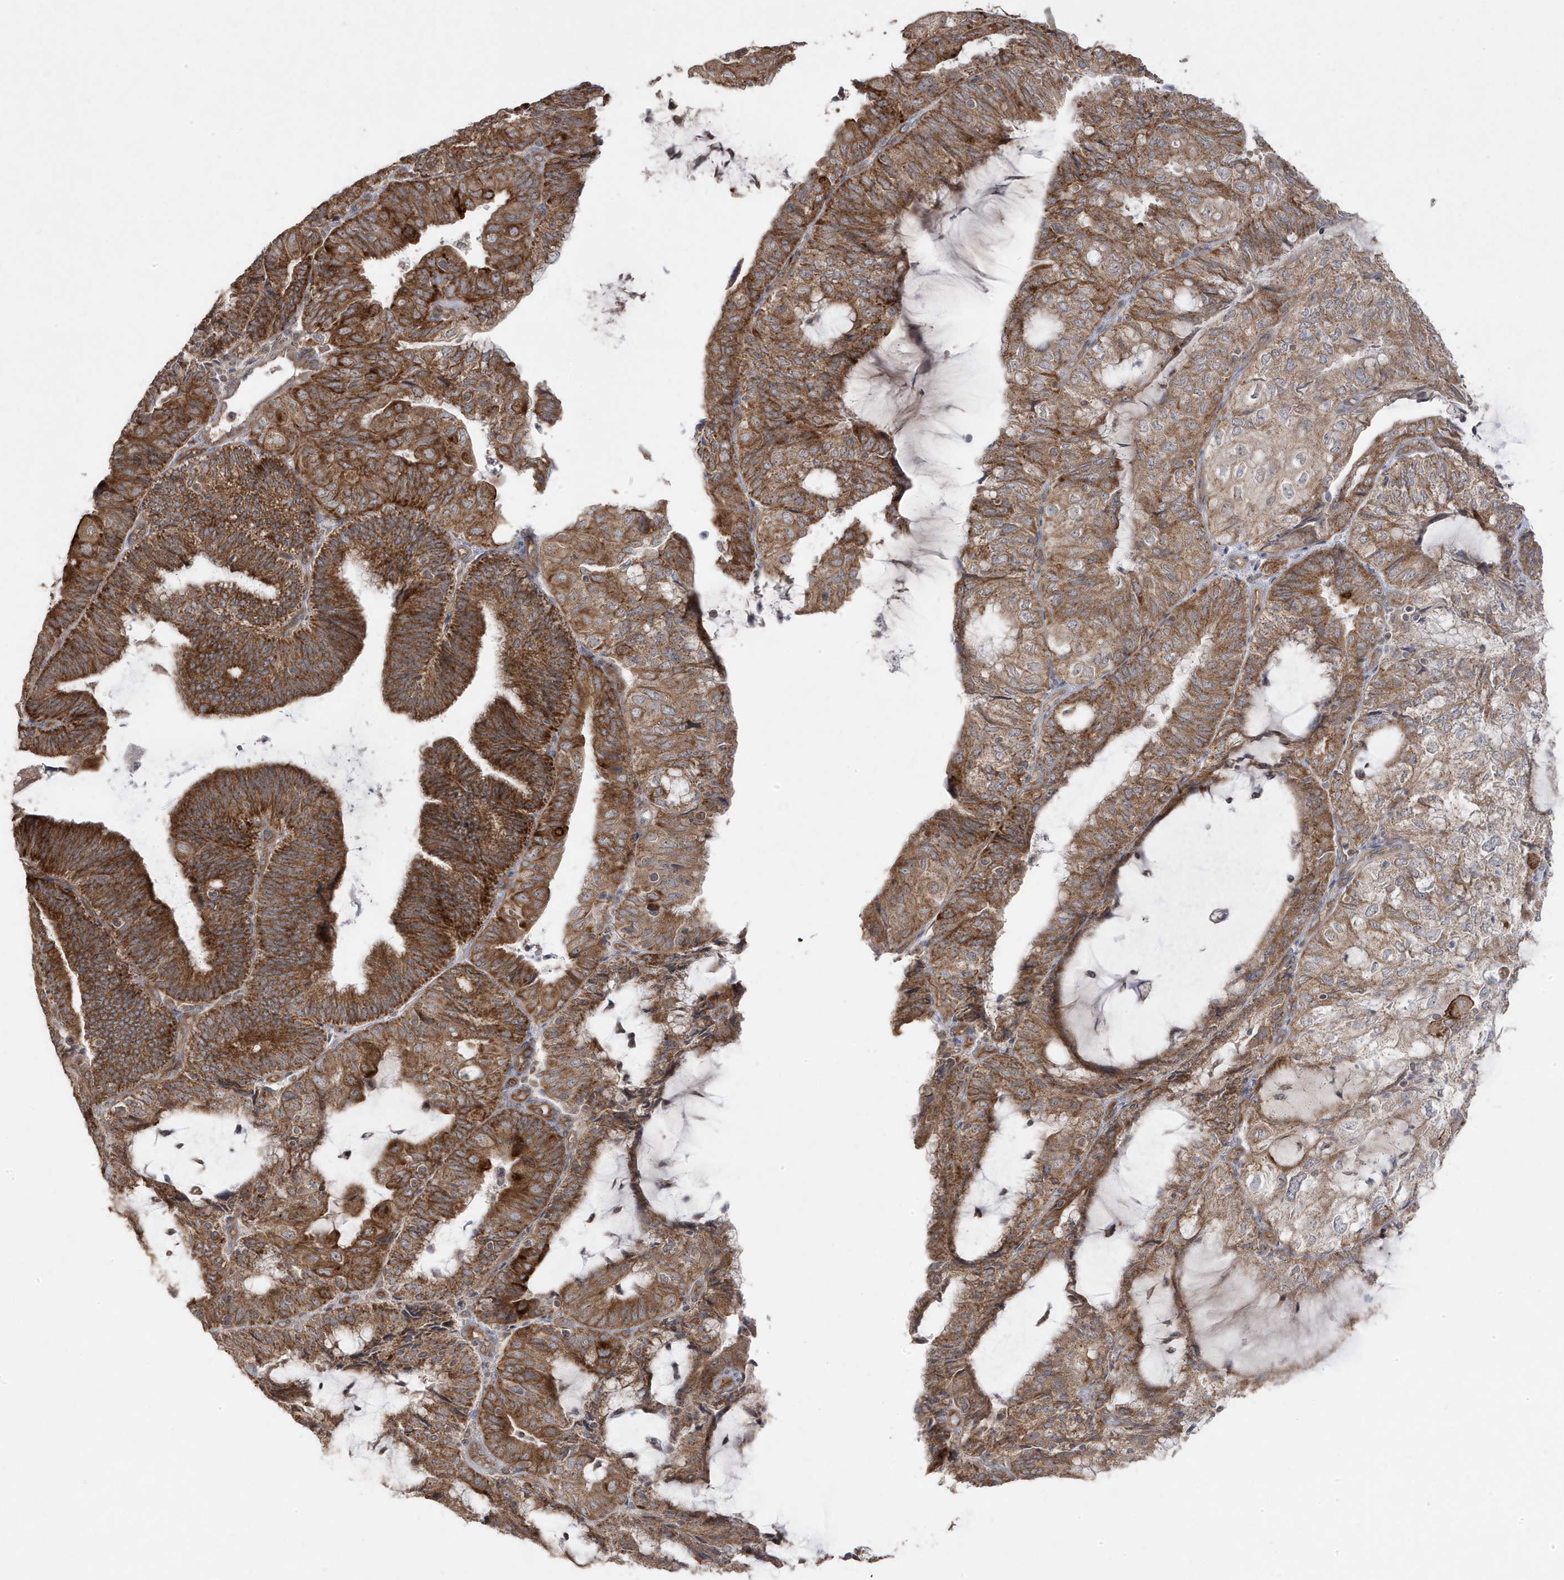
{"staining": {"intensity": "moderate", "quantity": ">75%", "location": "cytoplasmic/membranous"}, "tissue": "endometrial cancer", "cell_type": "Tumor cells", "image_type": "cancer", "snomed": [{"axis": "morphology", "description": "Adenocarcinoma, NOS"}, {"axis": "topography", "description": "Endometrium"}], "caption": "A brown stain highlights moderate cytoplasmic/membranous expression of a protein in endometrial adenocarcinoma tumor cells.", "gene": "DNAJC12", "patient": {"sex": "female", "age": 81}}